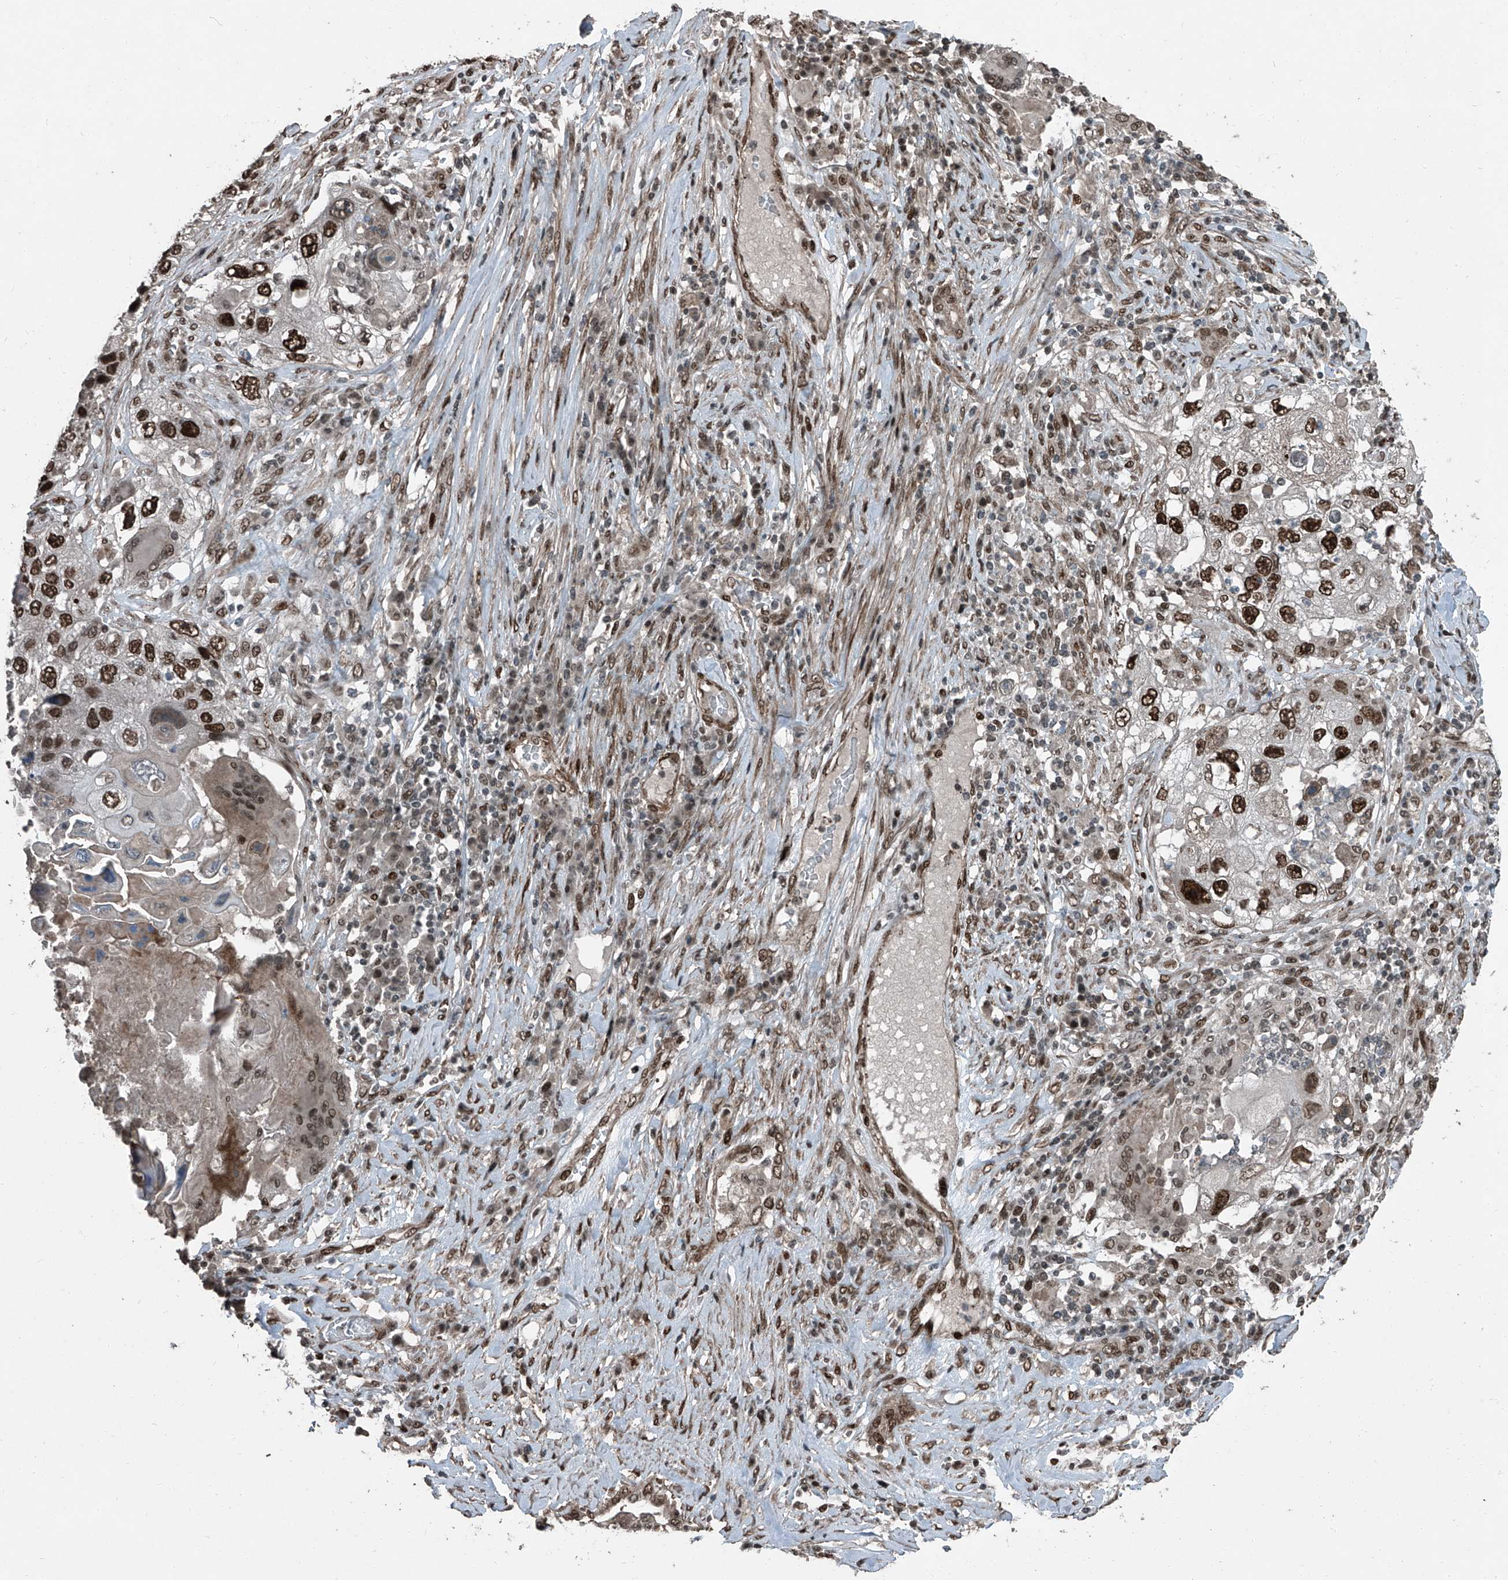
{"staining": {"intensity": "strong", "quantity": ">75%", "location": "nuclear"}, "tissue": "lung cancer", "cell_type": "Tumor cells", "image_type": "cancer", "snomed": [{"axis": "morphology", "description": "Squamous cell carcinoma, NOS"}, {"axis": "topography", "description": "Lung"}], "caption": "Squamous cell carcinoma (lung) tissue shows strong nuclear staining in about >75% of tumor cells, visualized by immunohistochemistry. (Brightfield microscopy of DAB IHC at high magnification).", "gene": "ZNF570", "patient": {"sex": "male", "age": 61}}